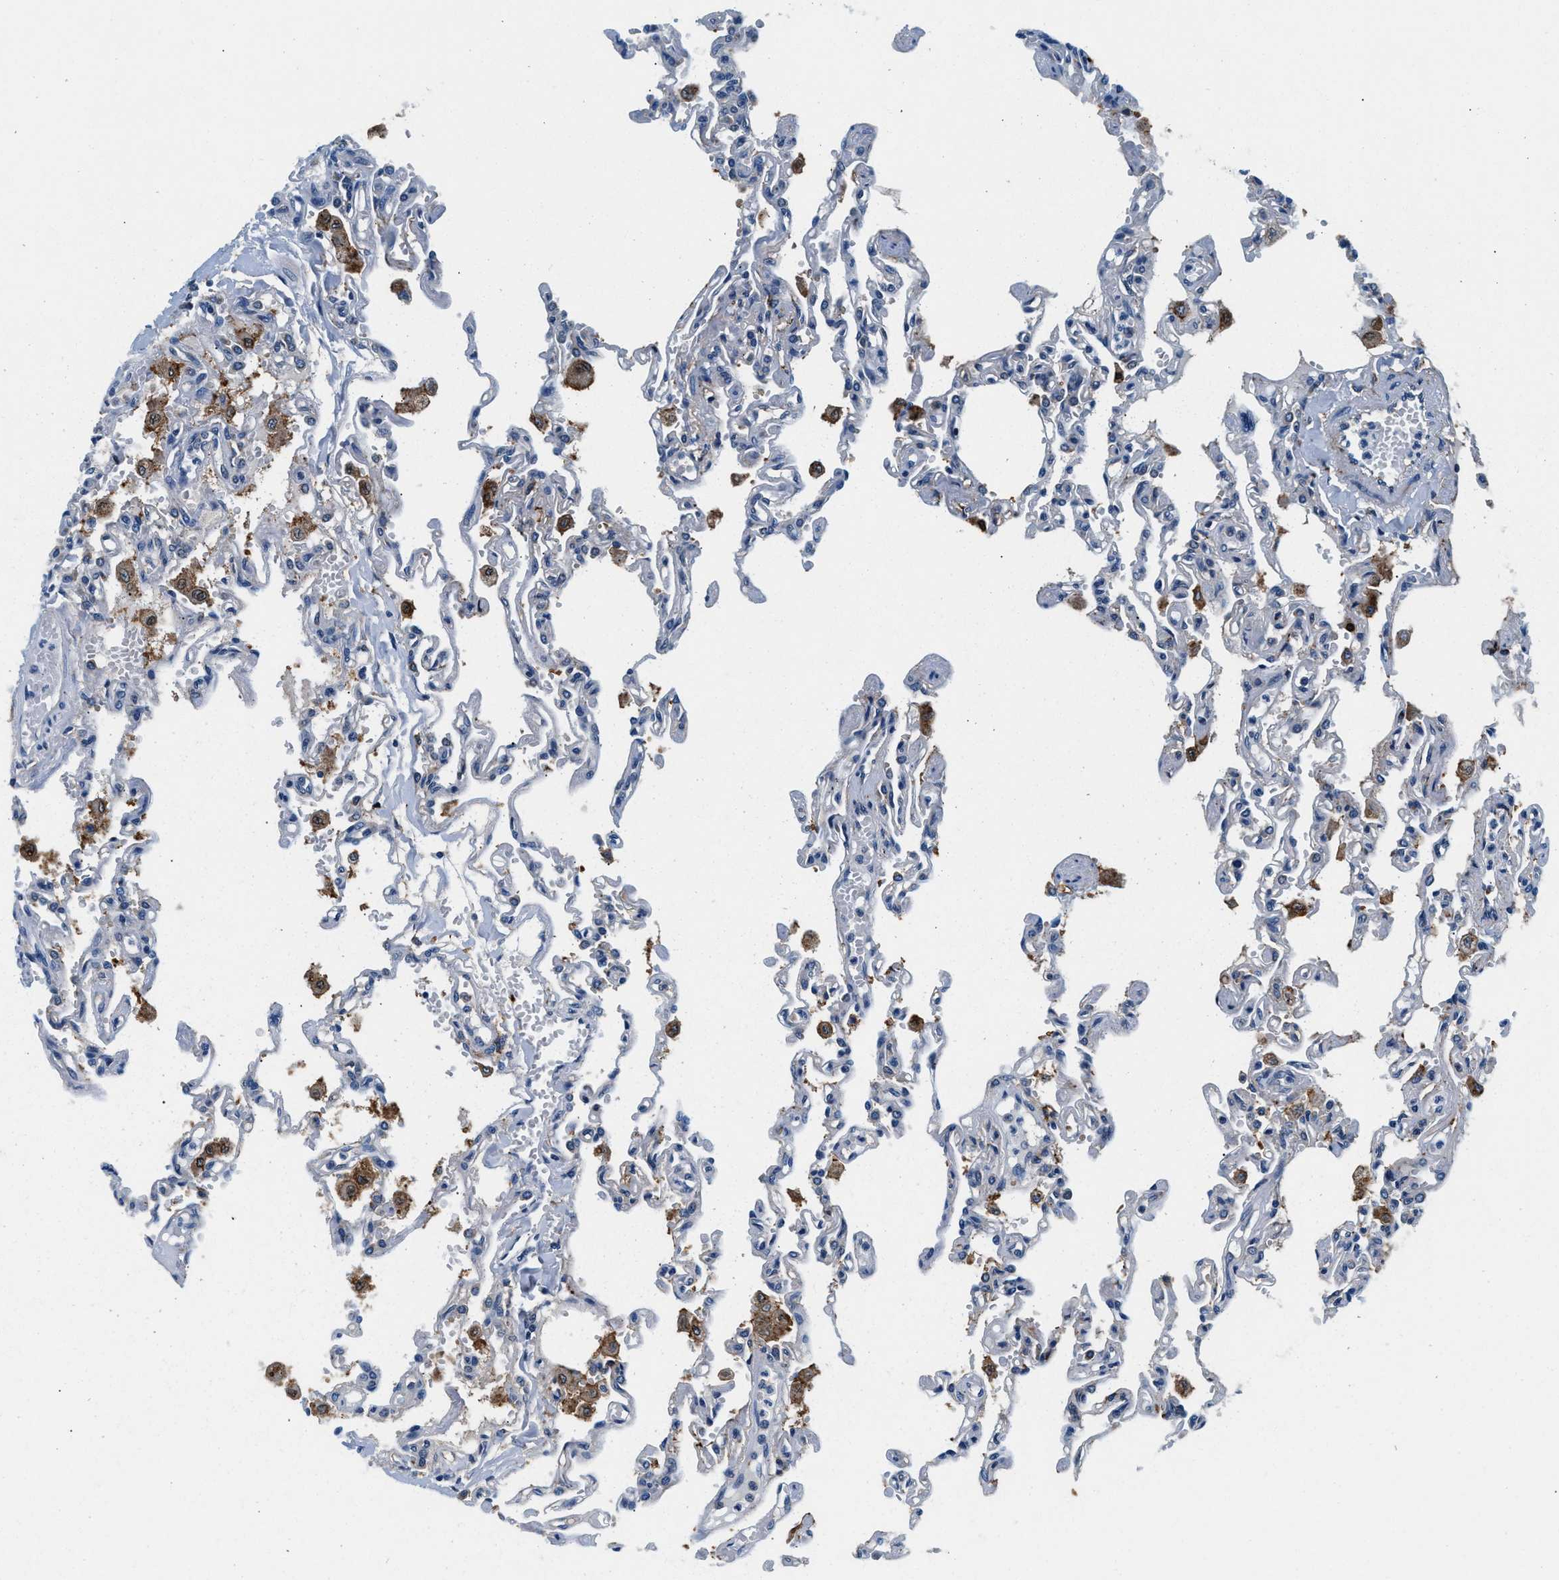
{"staining": {"intensity": "weak", "quantity": "<25%", "location": "cytoplasmic/membranous"}, "tissue": "lung", "cell_type": "Alveolar cells", "image_type": "normal", "snomed": [{"axis": "morphology", "description": "Normal tissue, NOS"}, {"axis": "topography", "description": "Lung"}], "caption": "High magnification brightfield microscopy of normal lung stained with DAB (brown) and counterstained with hematoxylin (blue): alveolar cells show no significant staining. Brightfield microscopy of IHC stained with DAB (3,3'-diaminobenzidine) (brown) and hematoxylin (blue), captured at high magnification.", "gene": "SLFN11", "patient": {"sex": "male", "age": 21}}